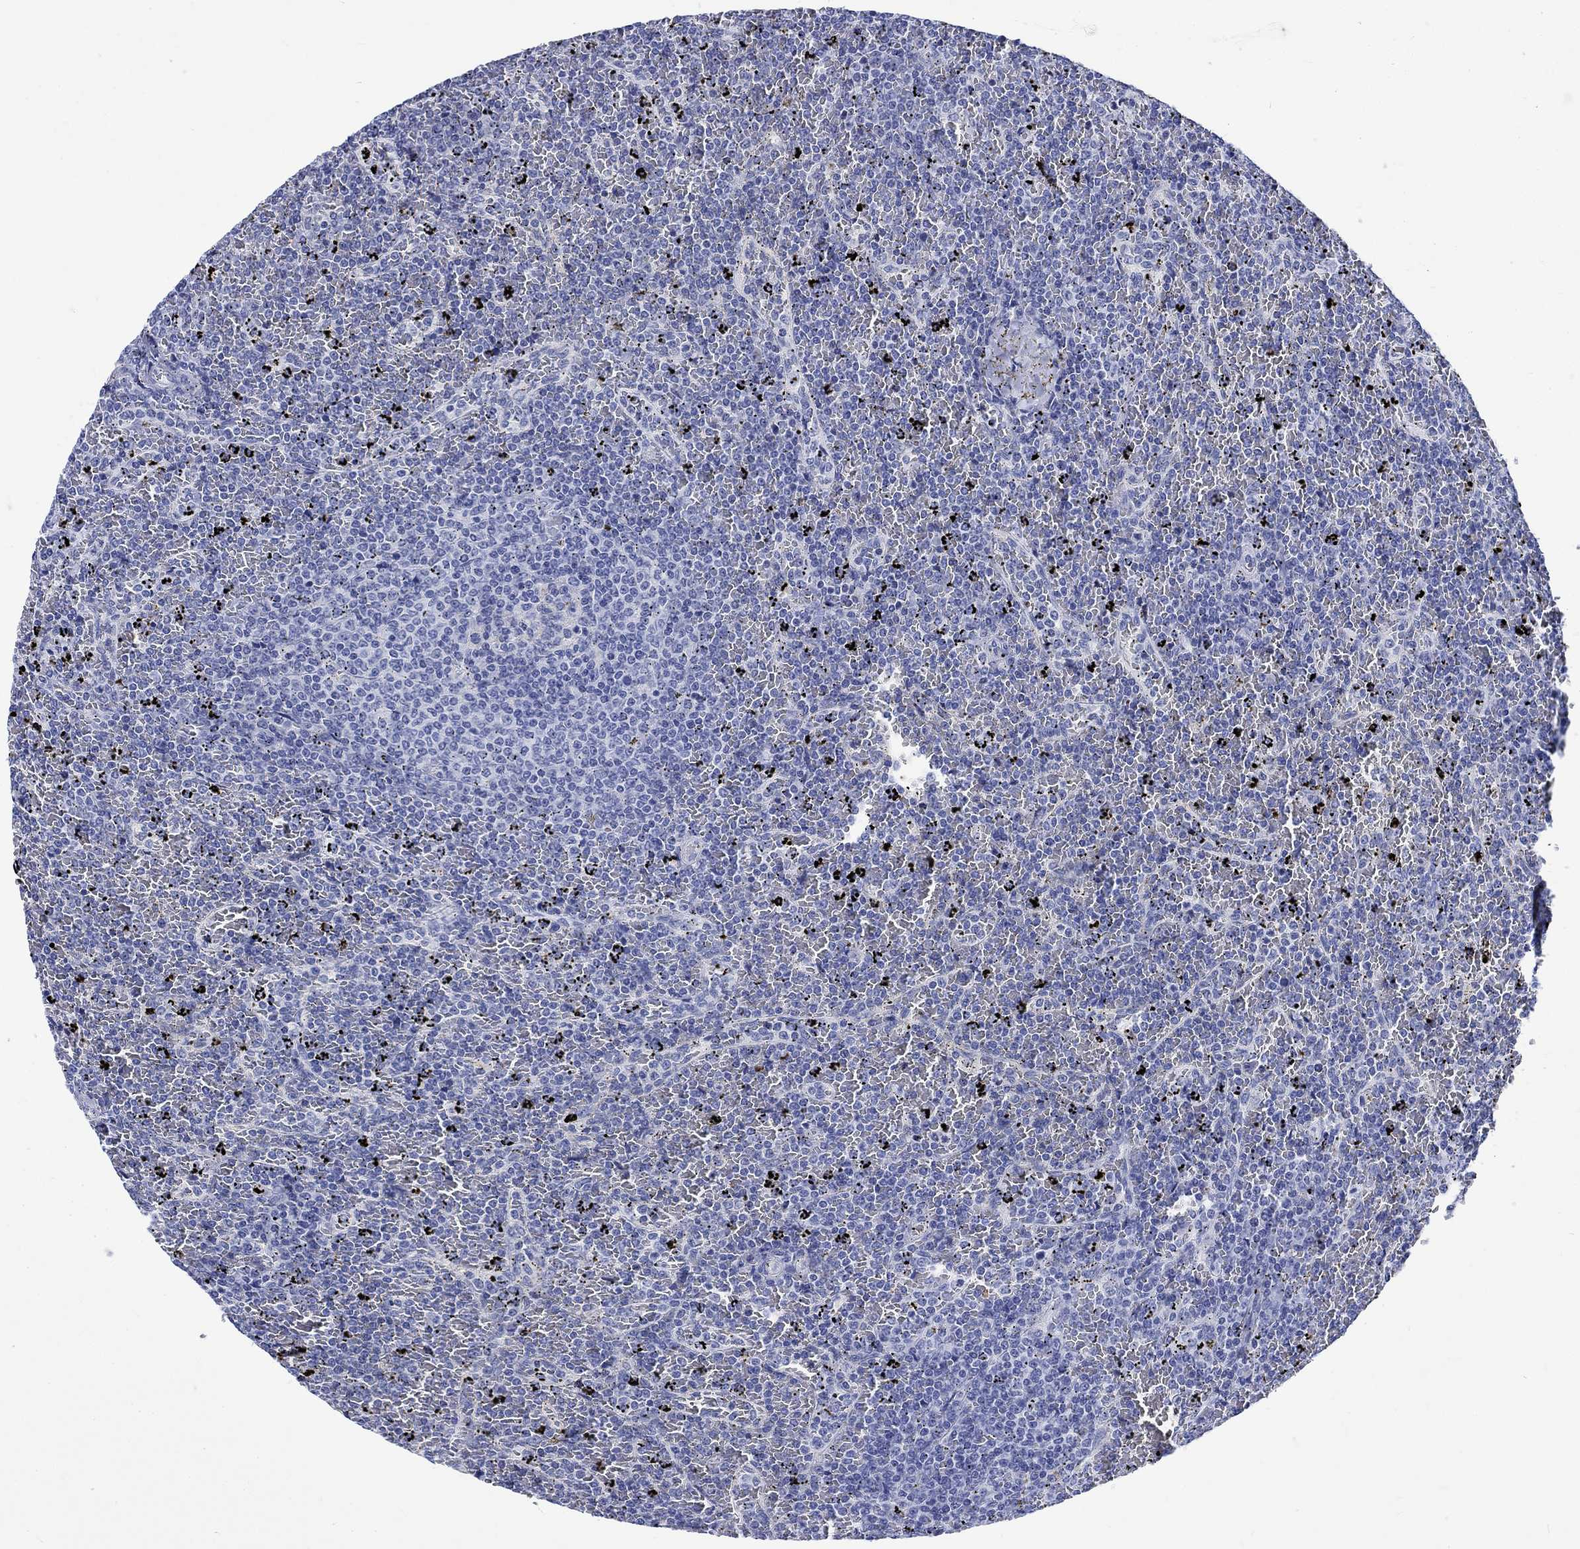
{"staining": {"intensity": "negative", "quantity": "none", "location": "none"}, "tissue": "lymphoma", "cell_type": "Tumor cells", "image_type": "cancer", "snomed": [{"axis": "morphology", "description": "Malignant lymphoma, non-Hodgkin's type, Low grade"}, {"axis": "topography", "description": "Spleen"}], "caption": "Immunohistochemistry of malignant lymphoma, non-Hodgkin's type (low-grade) exhibits no positivity in tumor cells. (DAB immunohistochemistry (IHC) with hematoxylin counter stain).", "gene": "KRT76", "patient": {"sex": "female", "age": 77}}